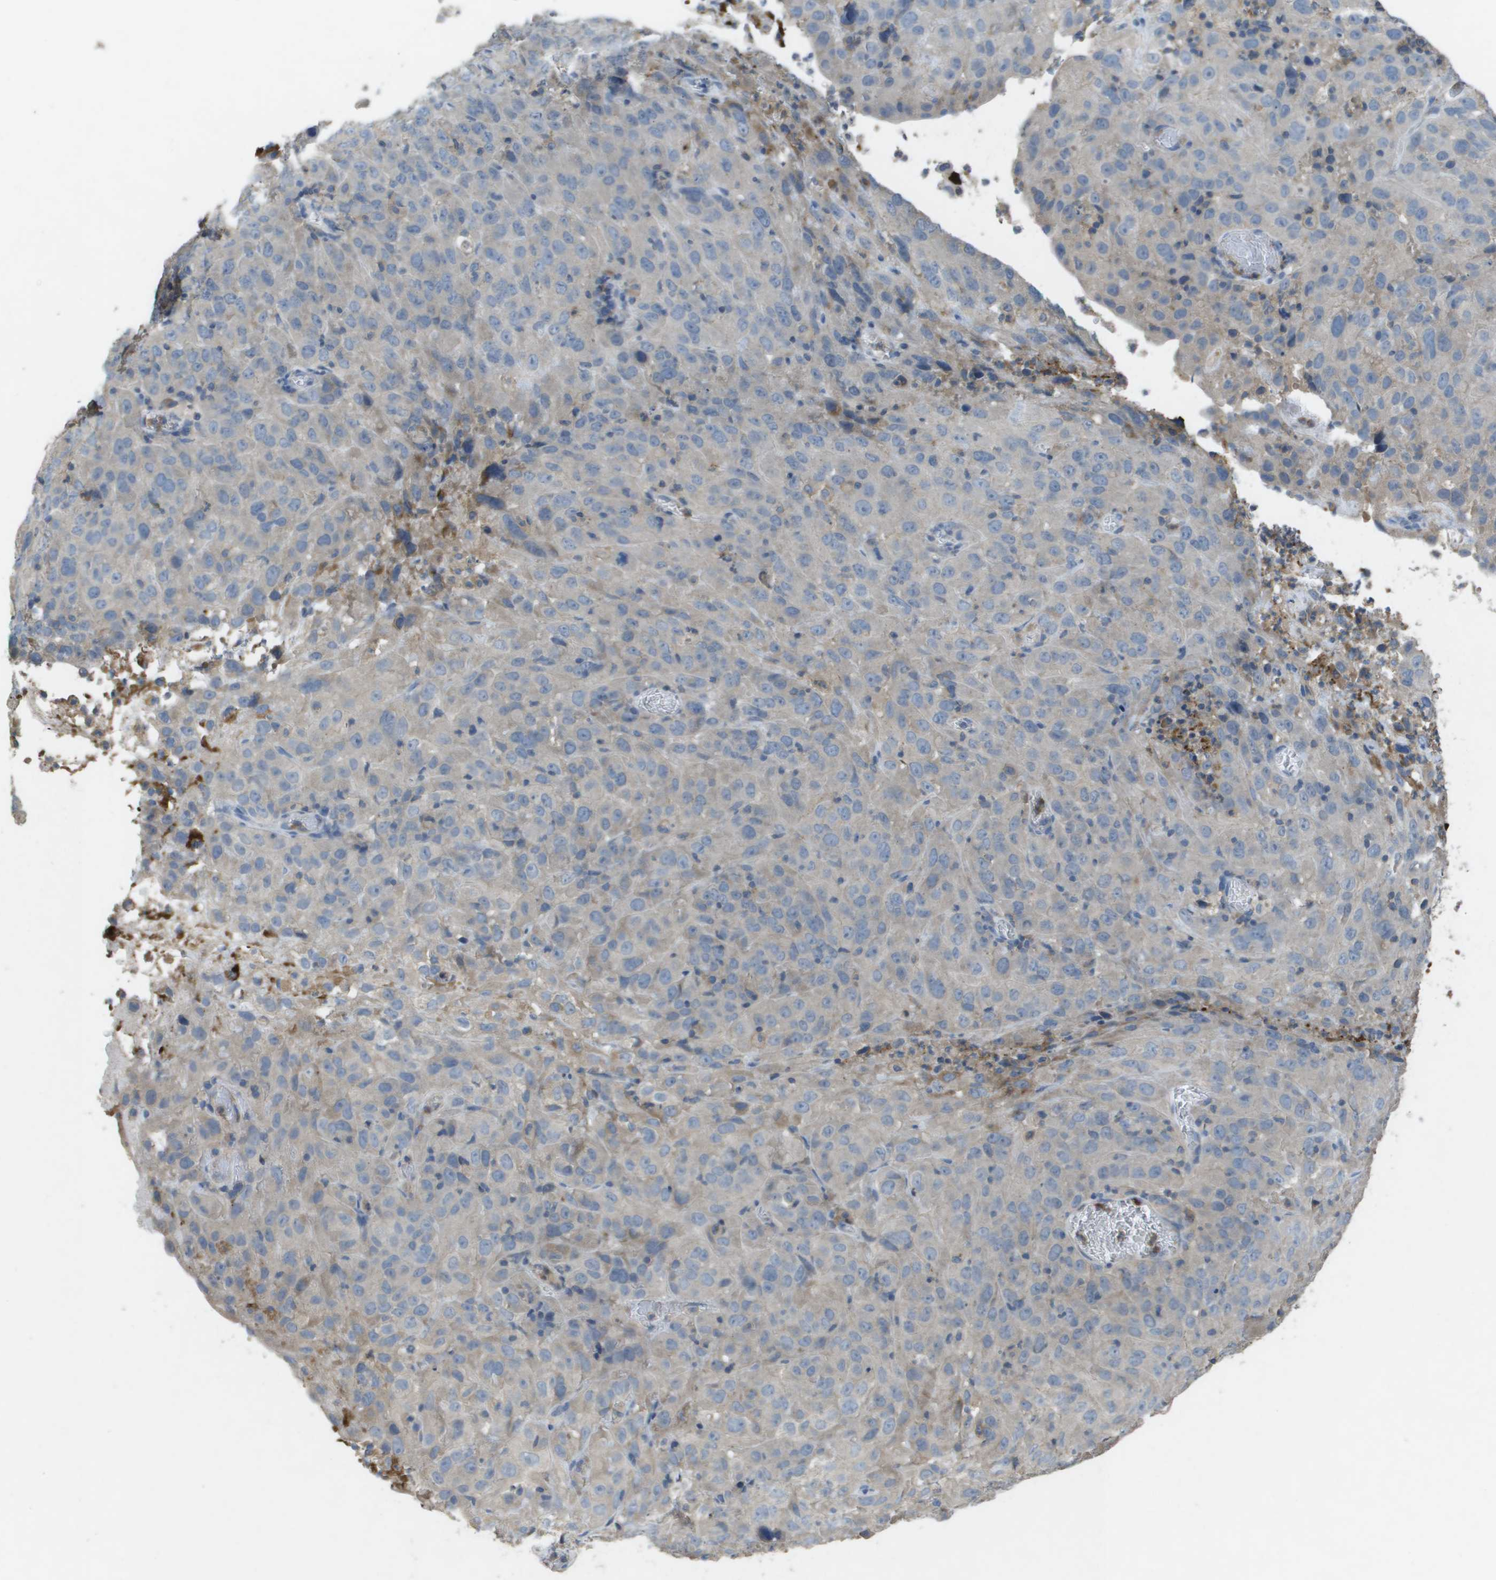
{"staining": {"intensity": "negative", "quantity": "none", "location": "none"}, "tissue": "cervical cancer", "cell_type": "Tumor cells", "image_type": "cancer", "snomed": [{"axis": "morphology", "description": "Squamous cell carcinoma, NOS"}, {"axis": "topography", "description": "Cervix"}], "caption": "This is an IHC image of human cervical cancer (squamous cell carcinoma). There is no staining in tumor cells.", "gene": "CLCA4", "patient": {"sex": "female", "age": 32}}